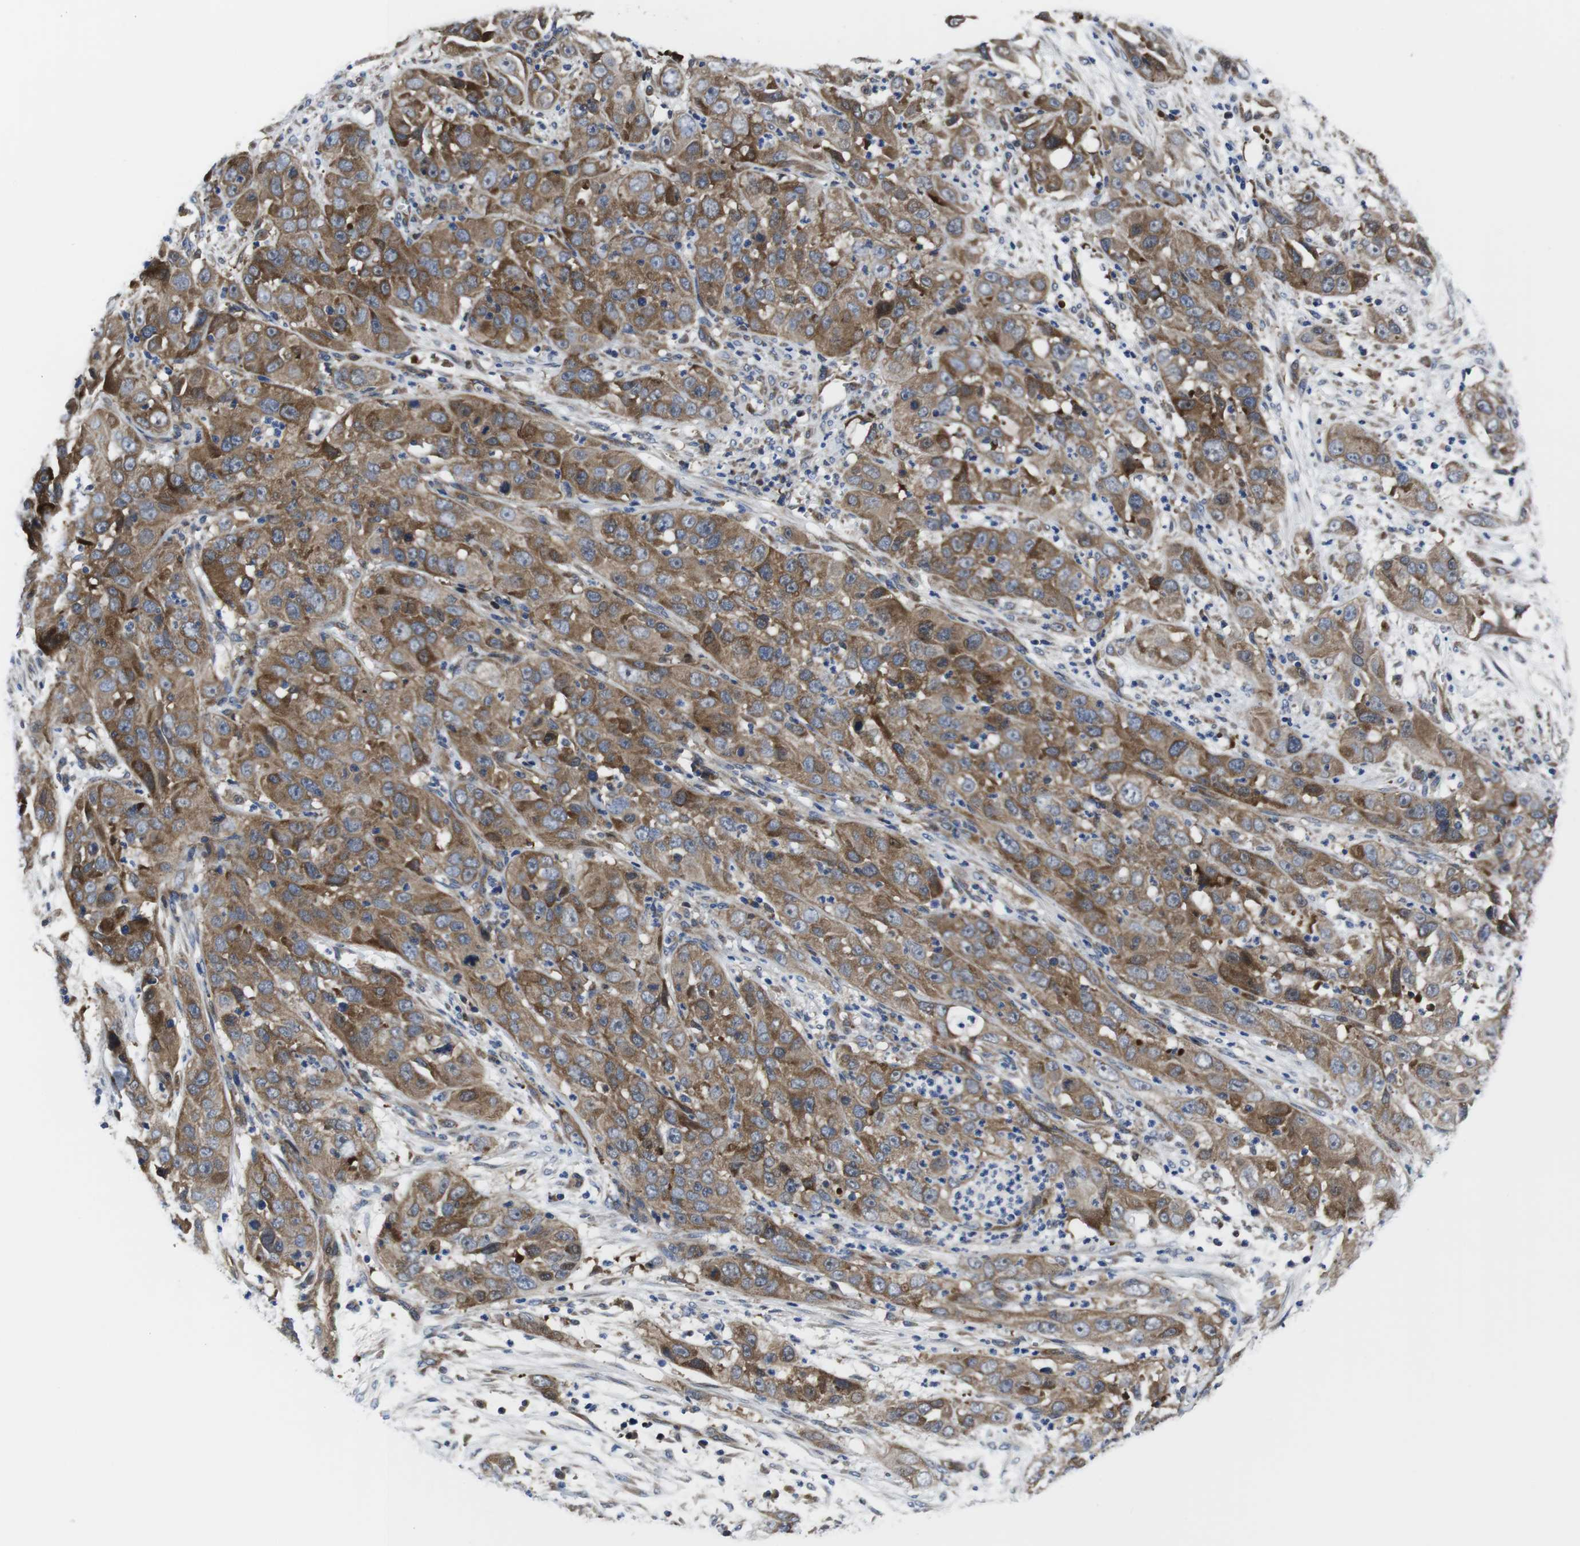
{"staining": {"intensity": "moderate", "quantity": ">75%", "location": "cytoplasmic/membranous"}, "tissue": "cervical cancer", "cell_type": "Tumor cells", "image_type": "cancer", "snomed": [{"axis": "morphology", "description": "Squamous cell carcinoma, NOS"}, {"axis": "topography", "description": "Cervix"}], "caption": "Cervical cancer tissue demonstrates moderate cytoplasmic/membranous staining in about >75% of tumor cells", "gene": "EIF4A1", "patient": {"sex": "female", "age": 32}}